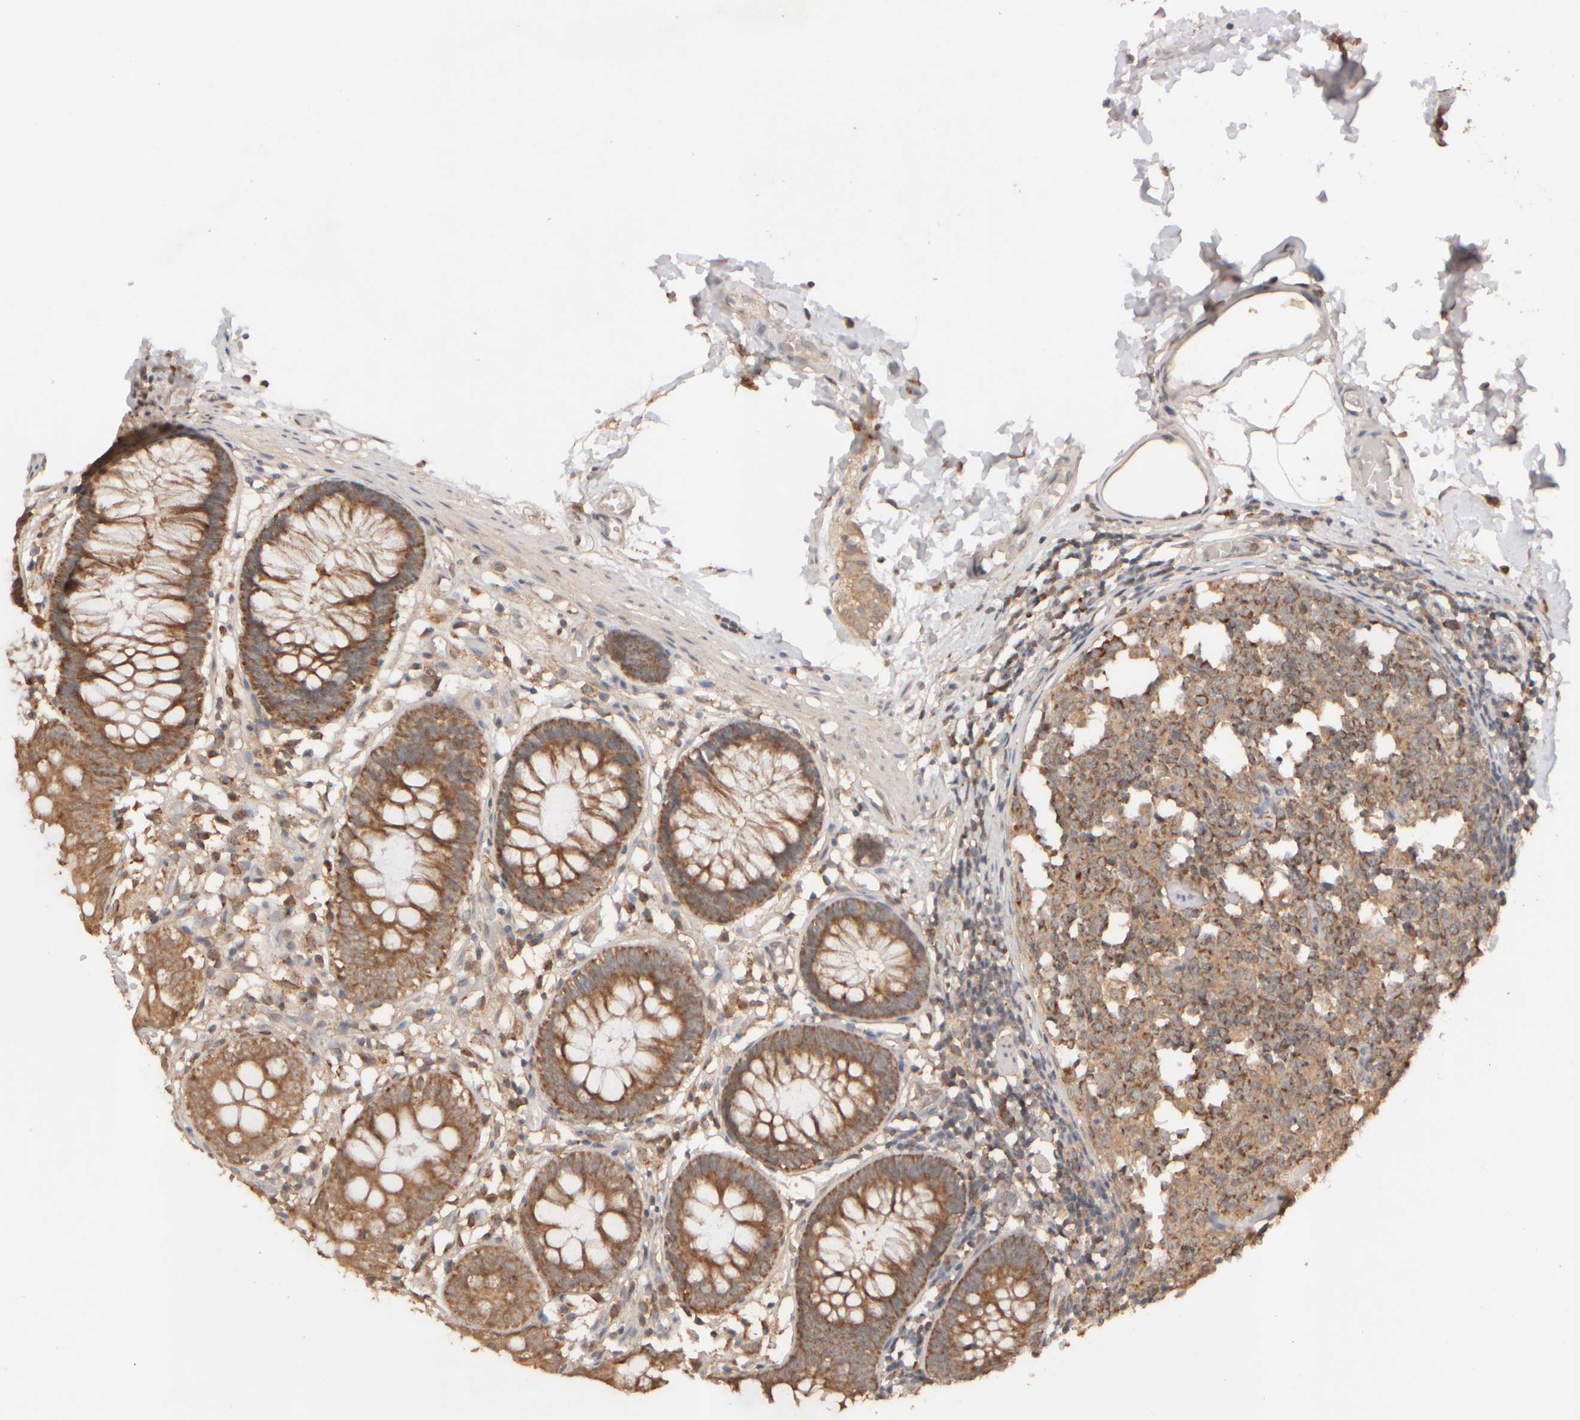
{"staining": {"intensity": "moderate", "quantity": ">75%", "location": "cytoplasmic/membranous"}, "tissue": "colon", "cell_type": "Endothelial cells", "image_type": "normal", "snomed": [{"axis": "morphology", "description": "Normal tissue, NOS"}, {"axis": "topography", "description": "Colon"}], "caption": "A photomicrograph of human colon stained for a protein displays moderate cytoplasmic/membranous brown staining in endothelial cells. The protein is stained brown, and the nuclei are stained in blue (DAB (3,3'-diaminobenzidine) IHC with brightfield microscopy, high magnification).", "gene": "EIF2B3", "patient": {"sex": "male", "age": 14}}